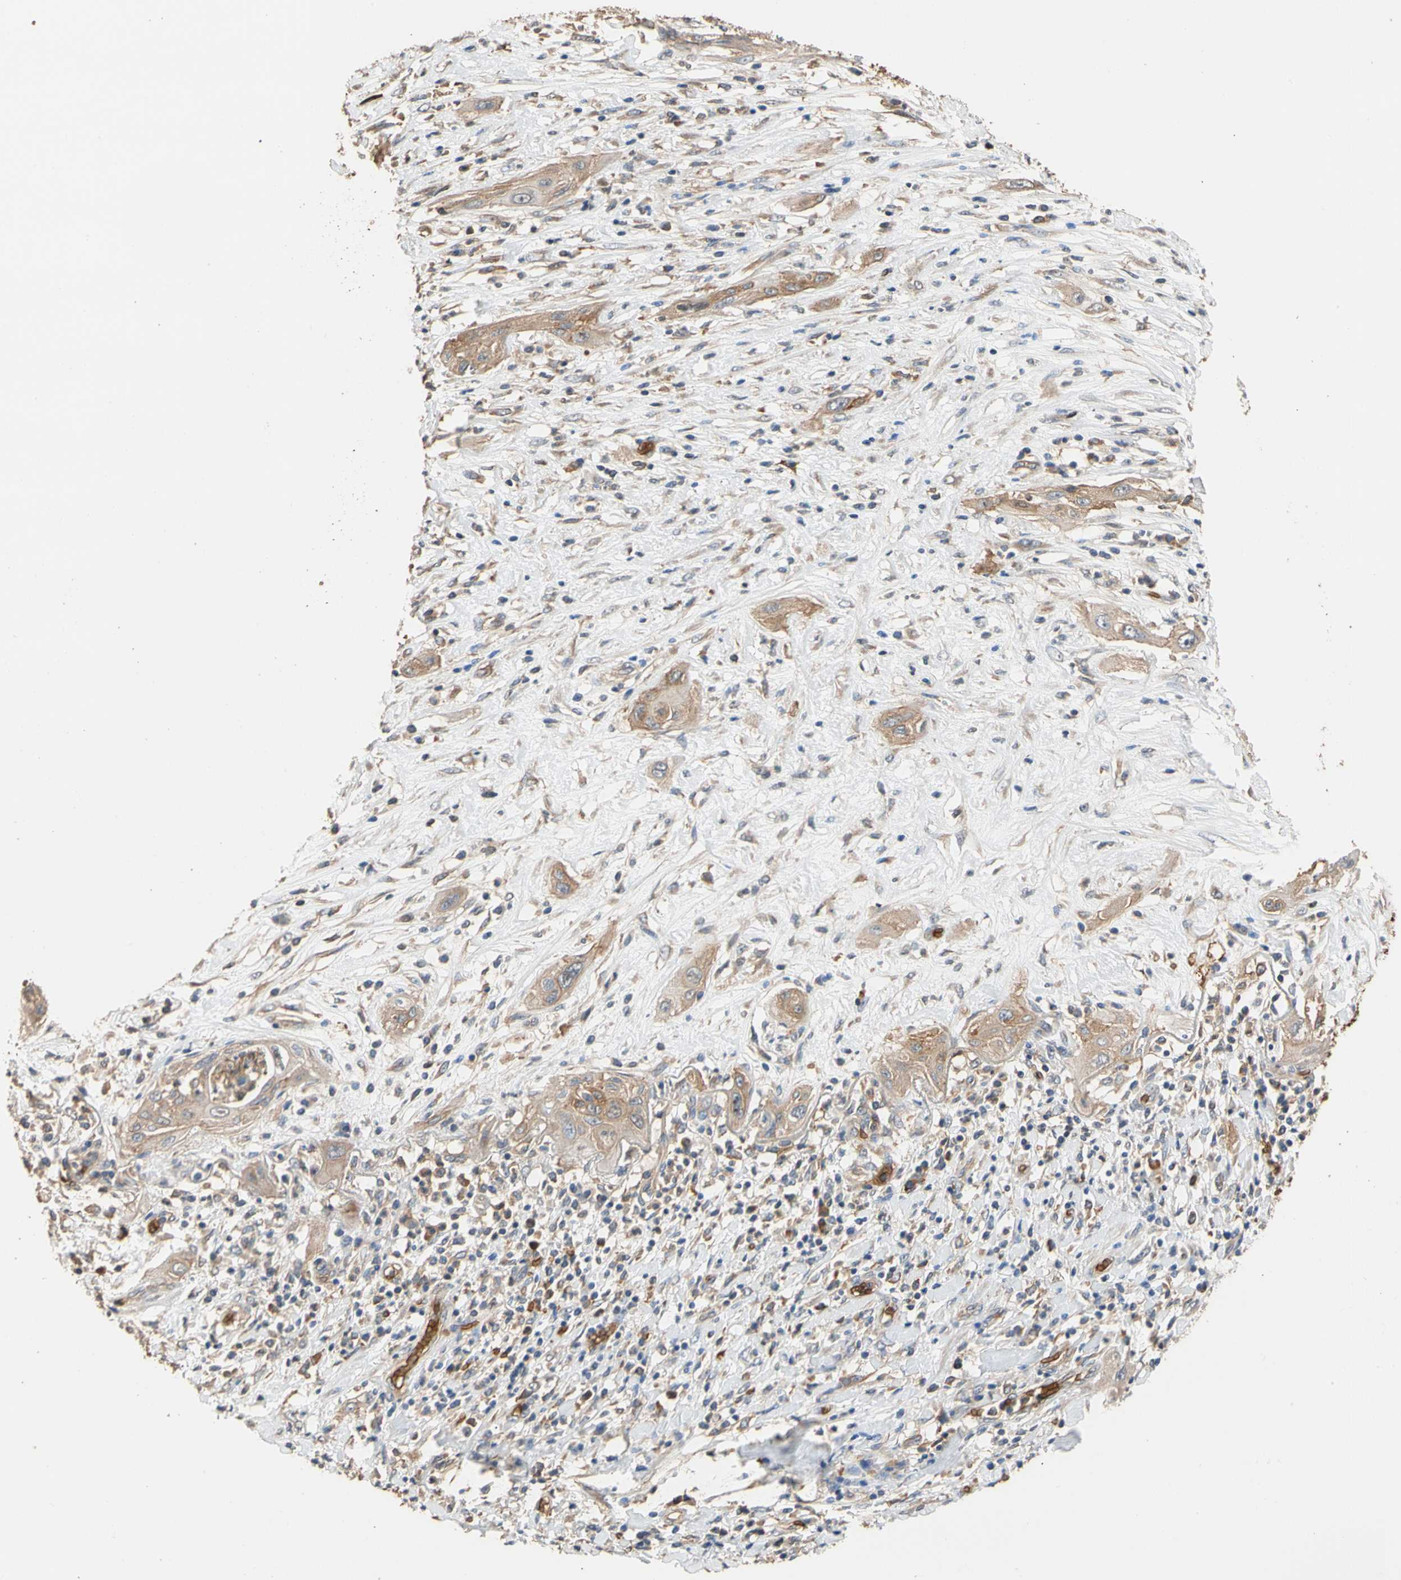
{"staining": {"intensity": "moderate", "quantity": ">75%", "location": "cytoplasmic/membranous"}, "tissue": "lung cancer", "cell_type": "Tumor cells", "image_type": "cancer", "snomed": [{"axis": "morphology", "description": "Squamous cell carcinoma, NOS"}, {"axis": "topography", "description": "Lung"}], "caption": "Lung squamous cell carcinoma stained for a protein (brown) displays moderate cytoplasmic/membranous positive expression in about >75% of tumor cells.", "gene": "RIOK2", "patient": {"sex": "female", "age": 47}}